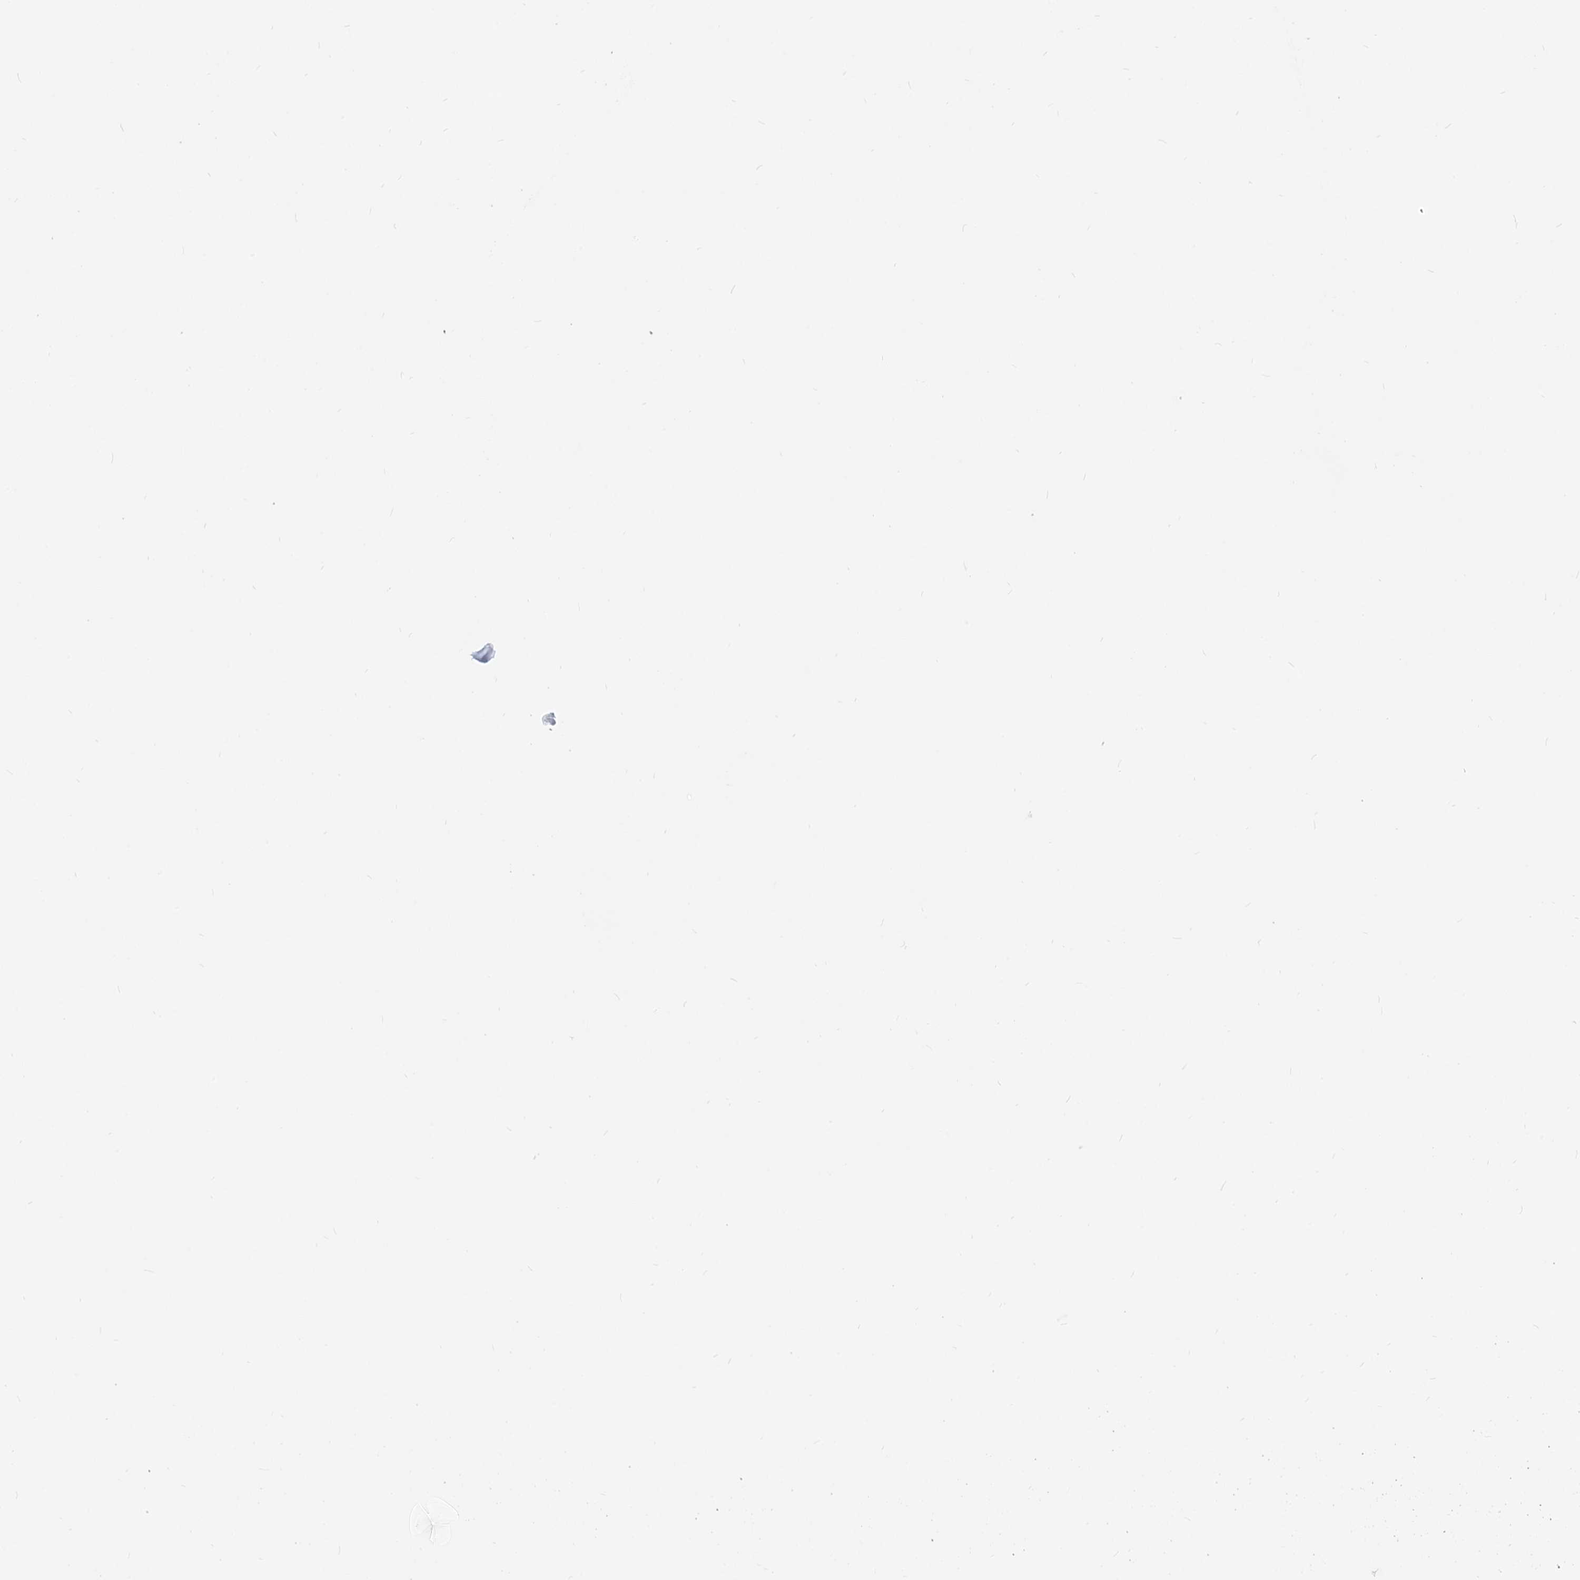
{"staining": {"intensity": "weak", "quantity": "25%-75%", "location": "cytoplasmic/membranous"}, "tissue": "melanoma", "cell_type": "Tumor cells", "image_type": "cancer", "snomed": [{"axis": "morphology", "description": "Malignant melanoma, Metastatic site"}, {"axis": "topography", "description": "Lung"}], "caption": "Immunohistochemistry (IHC) staining of melanoma, which shows low levels of weak cytoplasmic/membranous staining in approximately 25%-75% of tumor cells indicating weak cytoplasmic/membranous protein expression. The staining was performed using DAB (brown) for protein detection and nuclei were counterstained in hematoxylin (blue).", "gene": "CSKMT", "patient": {"sex": "male", "age": 64}}